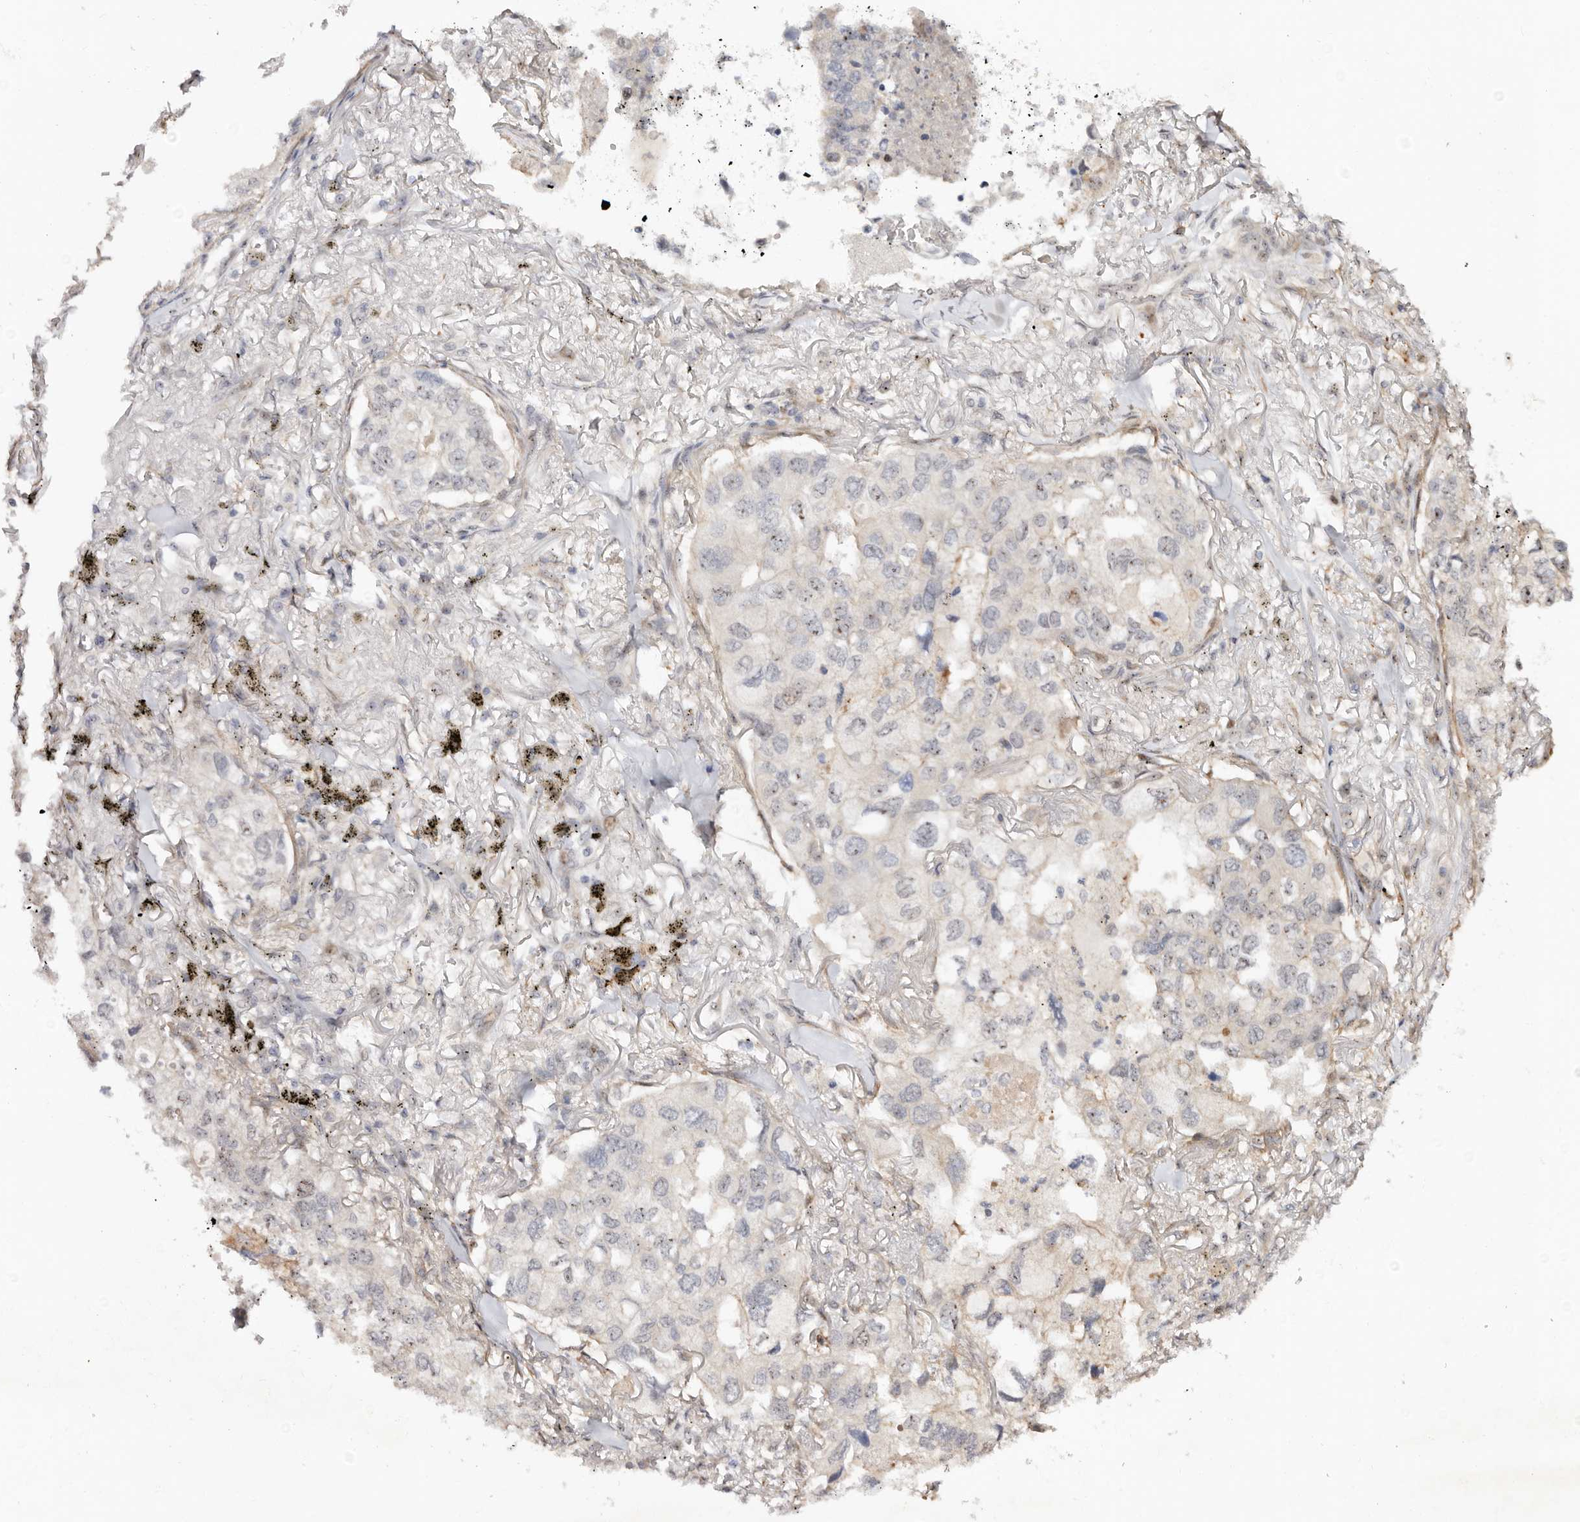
{"staining": {"intensity": "negative", "quantity": "none", "location": "none"}, "tissue": "lung cancer", "cell_type": "Tumor cells", "image_type": "cancer", "snomed": [{"axis": "morphology", "description": "Adenocarcinoma, NOS"}, {"axis": "topography", "description": "Lung"}], "caption": "Lung cancer (adenocarcinoma) was stained to show a protein in brown. There is no significant staining in tumor cells. (Stains: DAB immunohistochemistry (IHC) with hematoxylin counter stain, Microscopy: brightfield microscopy at high magnification).", "gene": "ODF2L", "patient": {"sex": "male", "age": 65}}